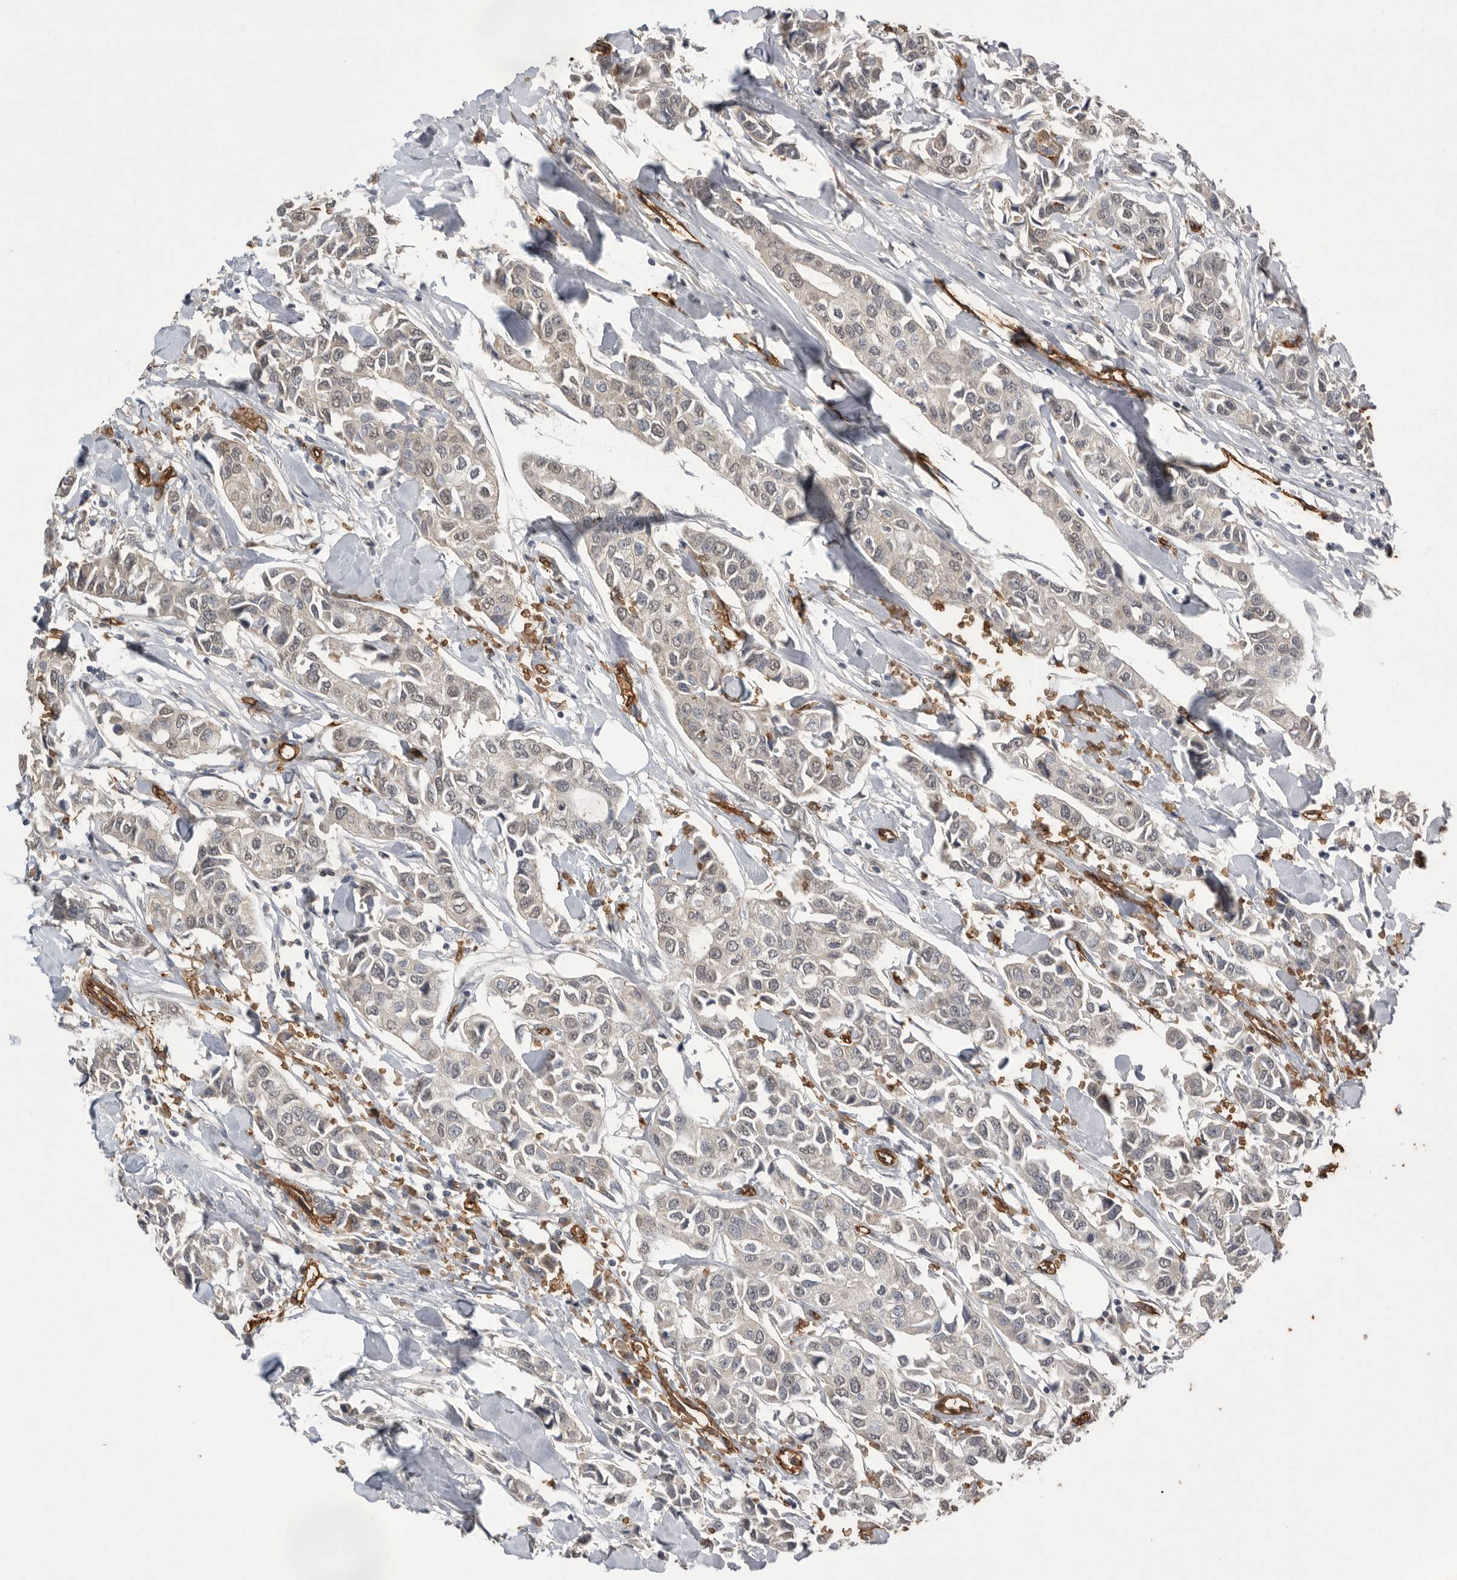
{"staining": {"intensity": "weak", "quantity": "<25%", "location": "cytoplasmic/membranous"}, "tissue": "breast cancer", "cell_type": "Tumor cells", "image_type": "cancer", "snomed": [{"axis": "morphology", "description": "Duct carcinoma"}, {"axis": "topography", "description": "Breast"}], "caption": "The image demonstrates no staining of tumor cells in intraductal carcinoma (breast). Brightfield microscopy of immunohistochemistry (IHC) stained with DAB (3,3'-diaminobenzidine) (brown) and hematoxylin (blue), captured at high magnification.", "gene": "IL27", "patient": {"sex": "female", "age": 80}}